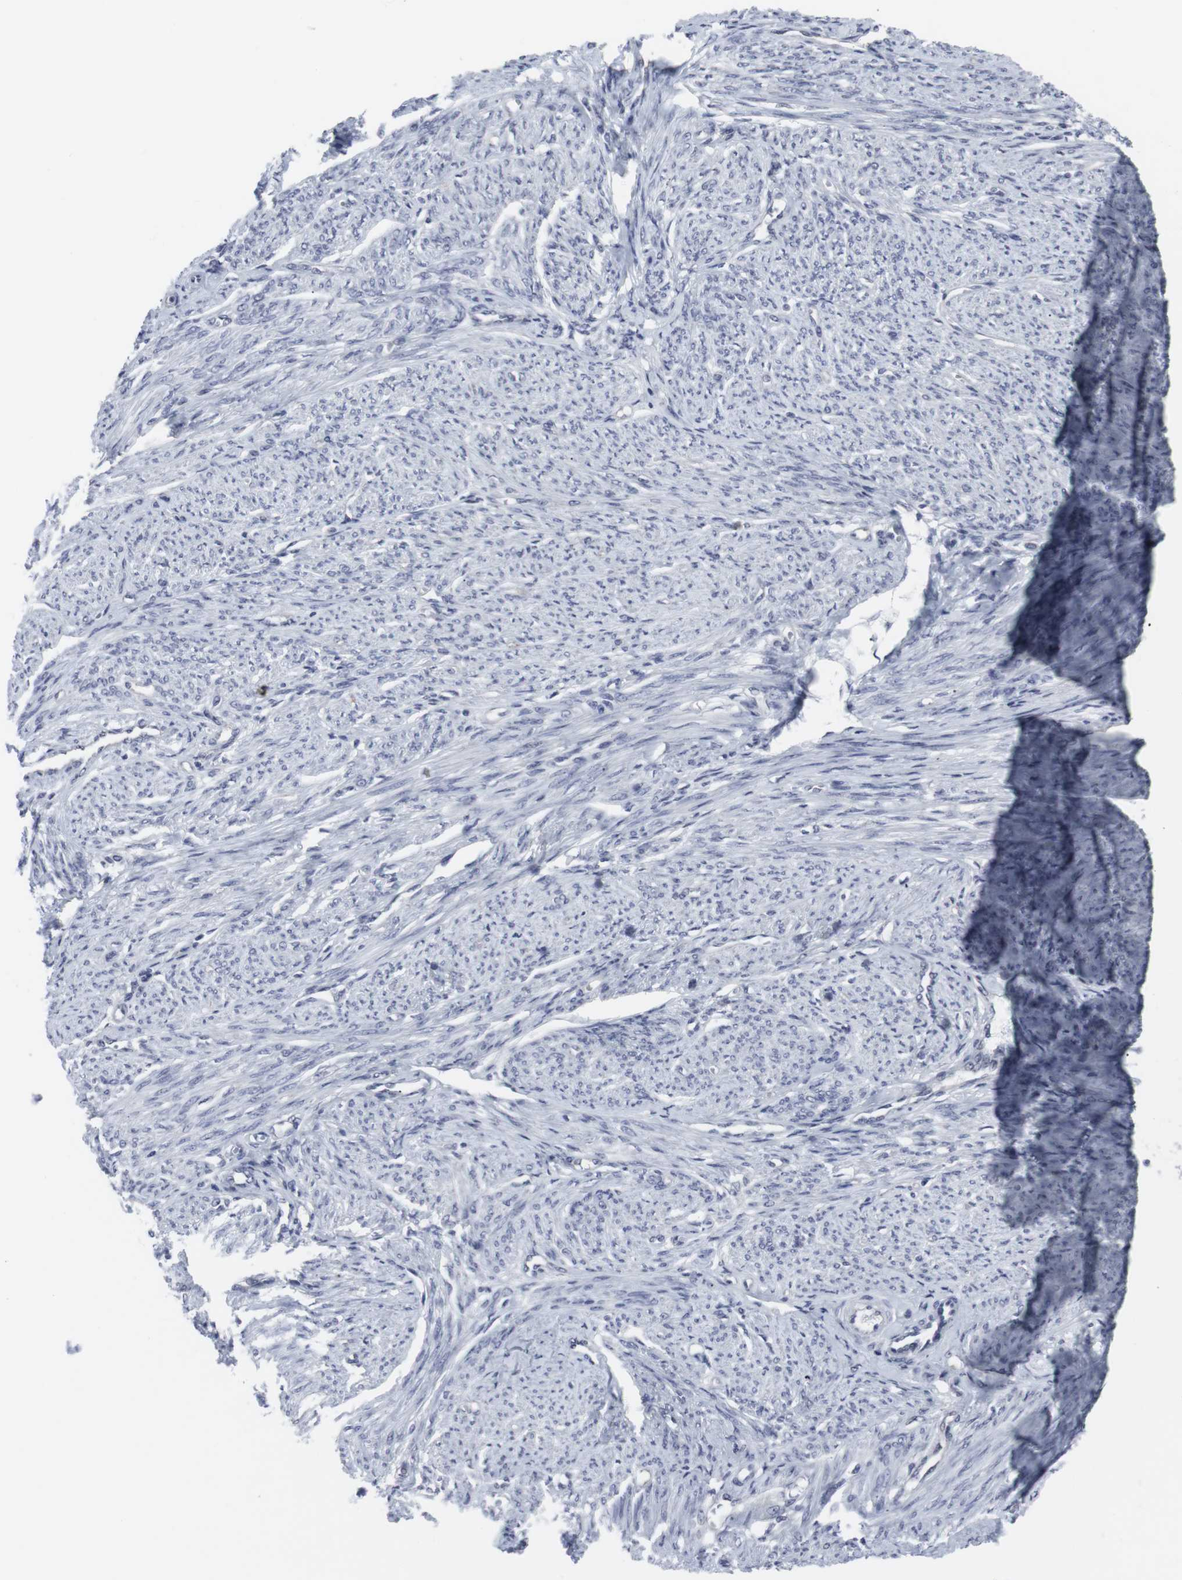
{"staining": {"intensity": "negative", "quantity": "none", "location": "none"}, "tissue": "smooth muscle", "cell_type": "Smooth muscle cells", "image_type": "normal", "snomed": [{"axis": "morphology", "description": "Normal tissue, NOS"}, {"axis": "topography", "description": "Smooth muscle"}], "caption": "Immunohistochemical staining of unremarkable human smooth muscle reveals no significant expression in smooth muscle cells. (Brightfield microscopy of DAB immunohistochemistry at high magnification).", "gene": "GEMIN2", "patient": {"sex": "female", "age": 65}}